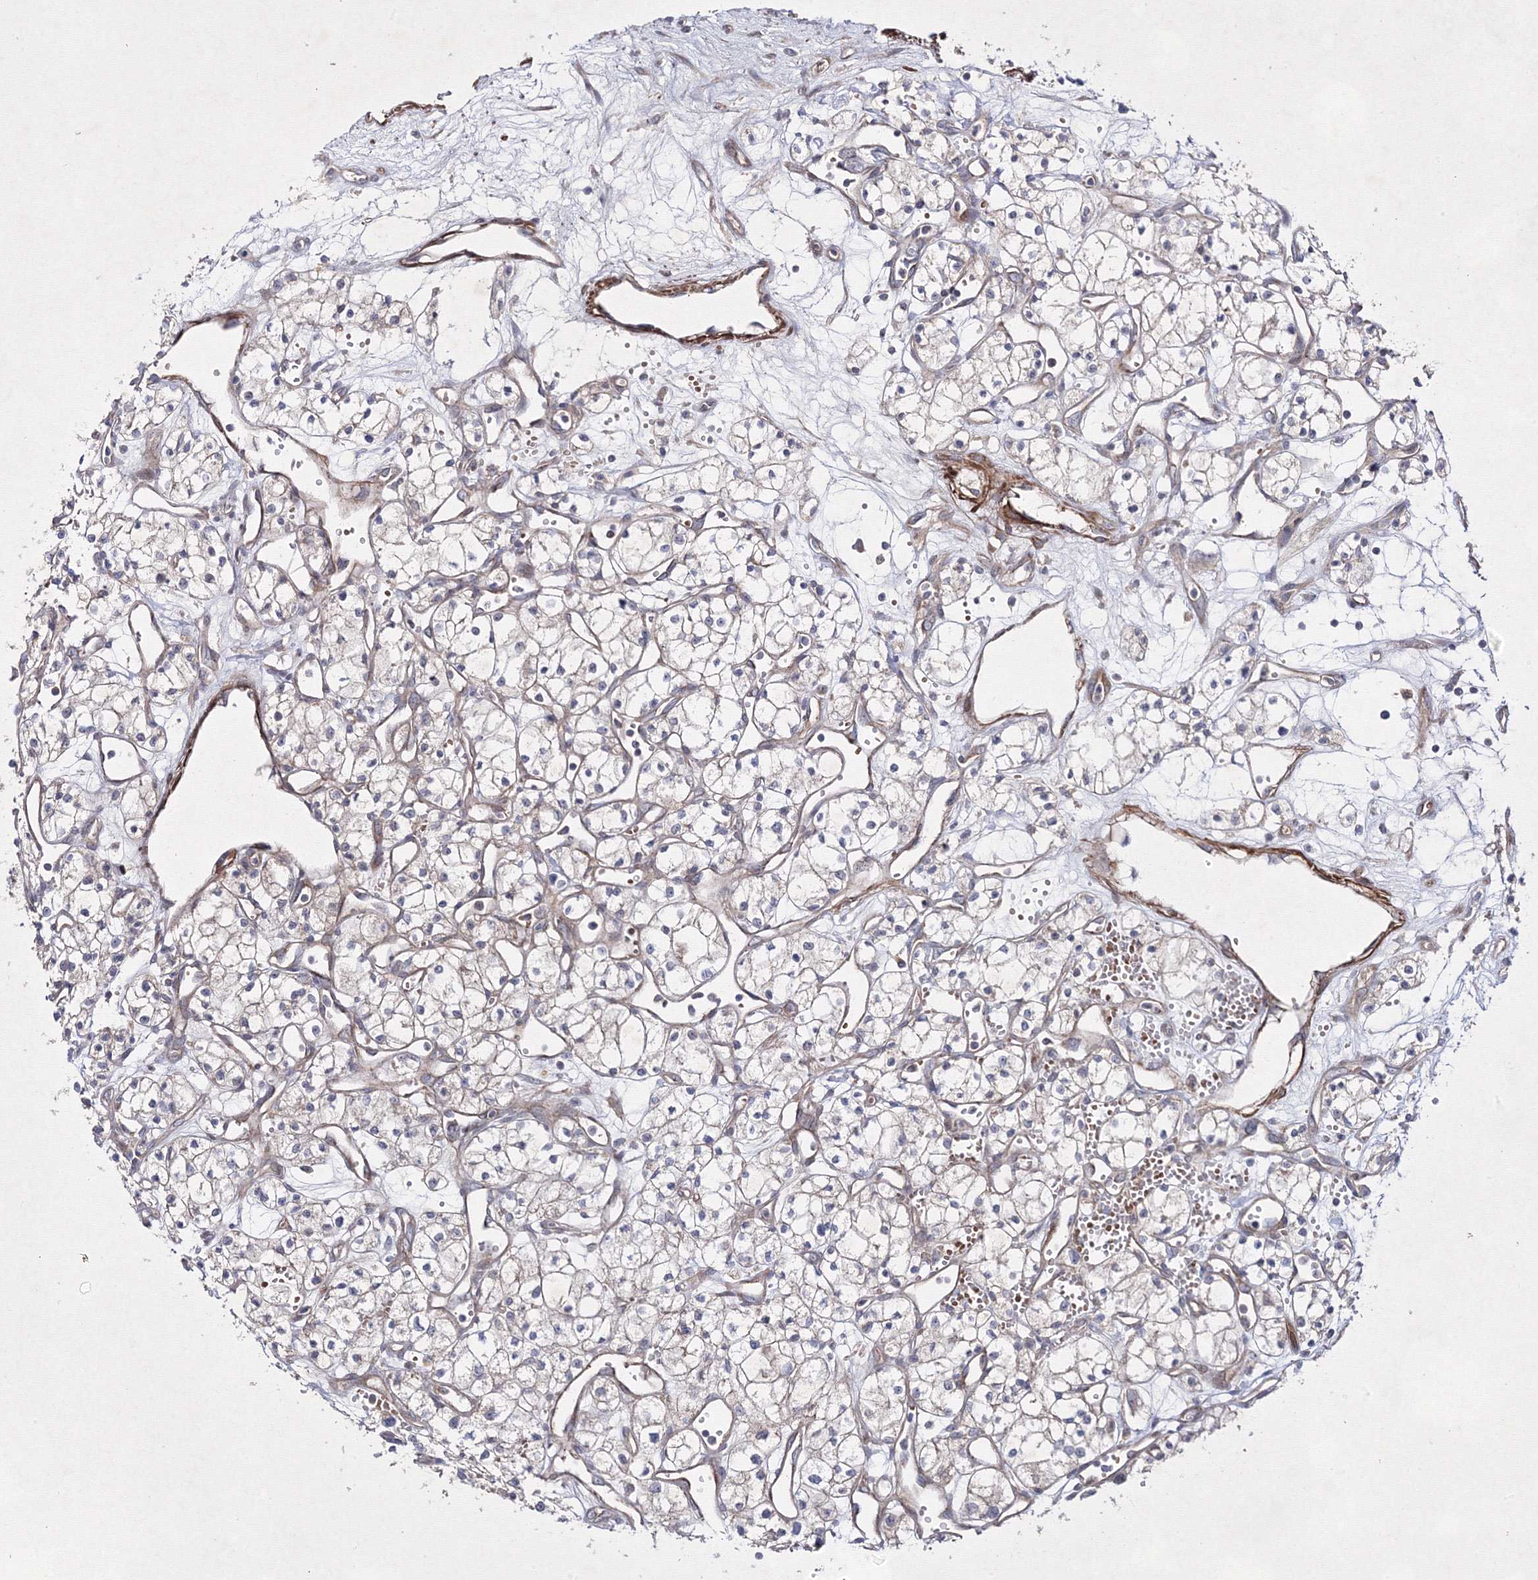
{"staining": {"intensity": "negative", "quantity": "none", "location": "none"}, "tissue": "renal cancer", "cell_type": "Tumor cells", "image_type": "cancer", "snomed": [{"axis": "morphology", "description": "Adenocarcinoma, NOS"}, {"axis": "topography", "description": "Kidney"}], "caption": "Renal cancer was stained to show a protein in brown. There is no significant expression in tumor cells.", "gene": "GFM1", "patient": {"sex": "male", "age": 59}}